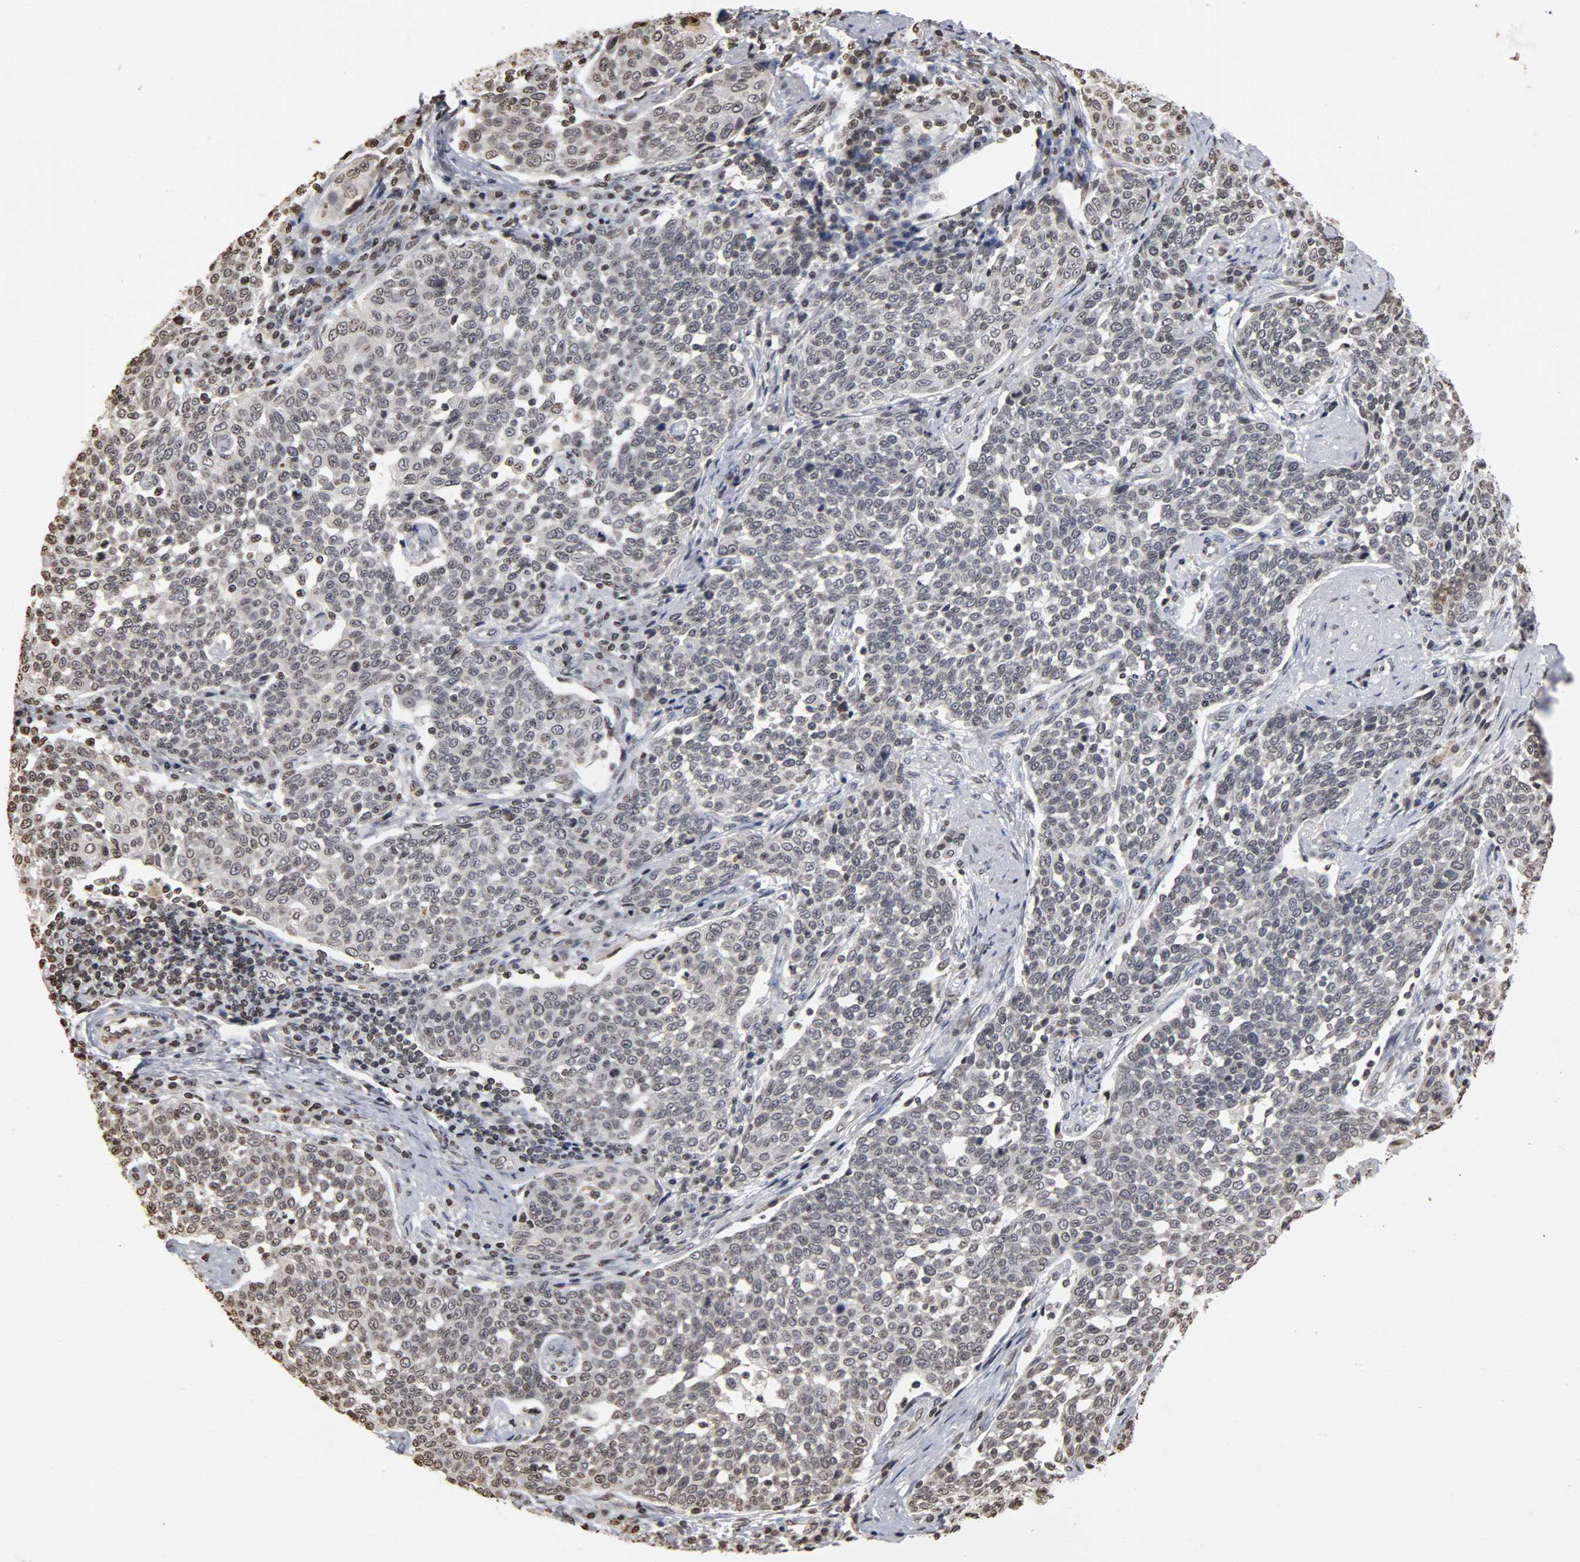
{"staining": {"intensity": "weak", "quantity": "<25%", "location": "nuclear"}, "tissue": "cervical cancer", "cell_type": "Tumor cells", "image_type": "cancer", "snomed": [{"axis": "morphology", "description": "Squamous cell carcinoma, NOS"}, {"axis": "topography", "description": "Cervix"}], "caption": "This is an immunohistochemistry micrograph of human squamous cell carcinoma (cervical). There is no staining in tumor cells.", "gene": "ERCC2", "patient": {"sex": "female", "age": 34}}